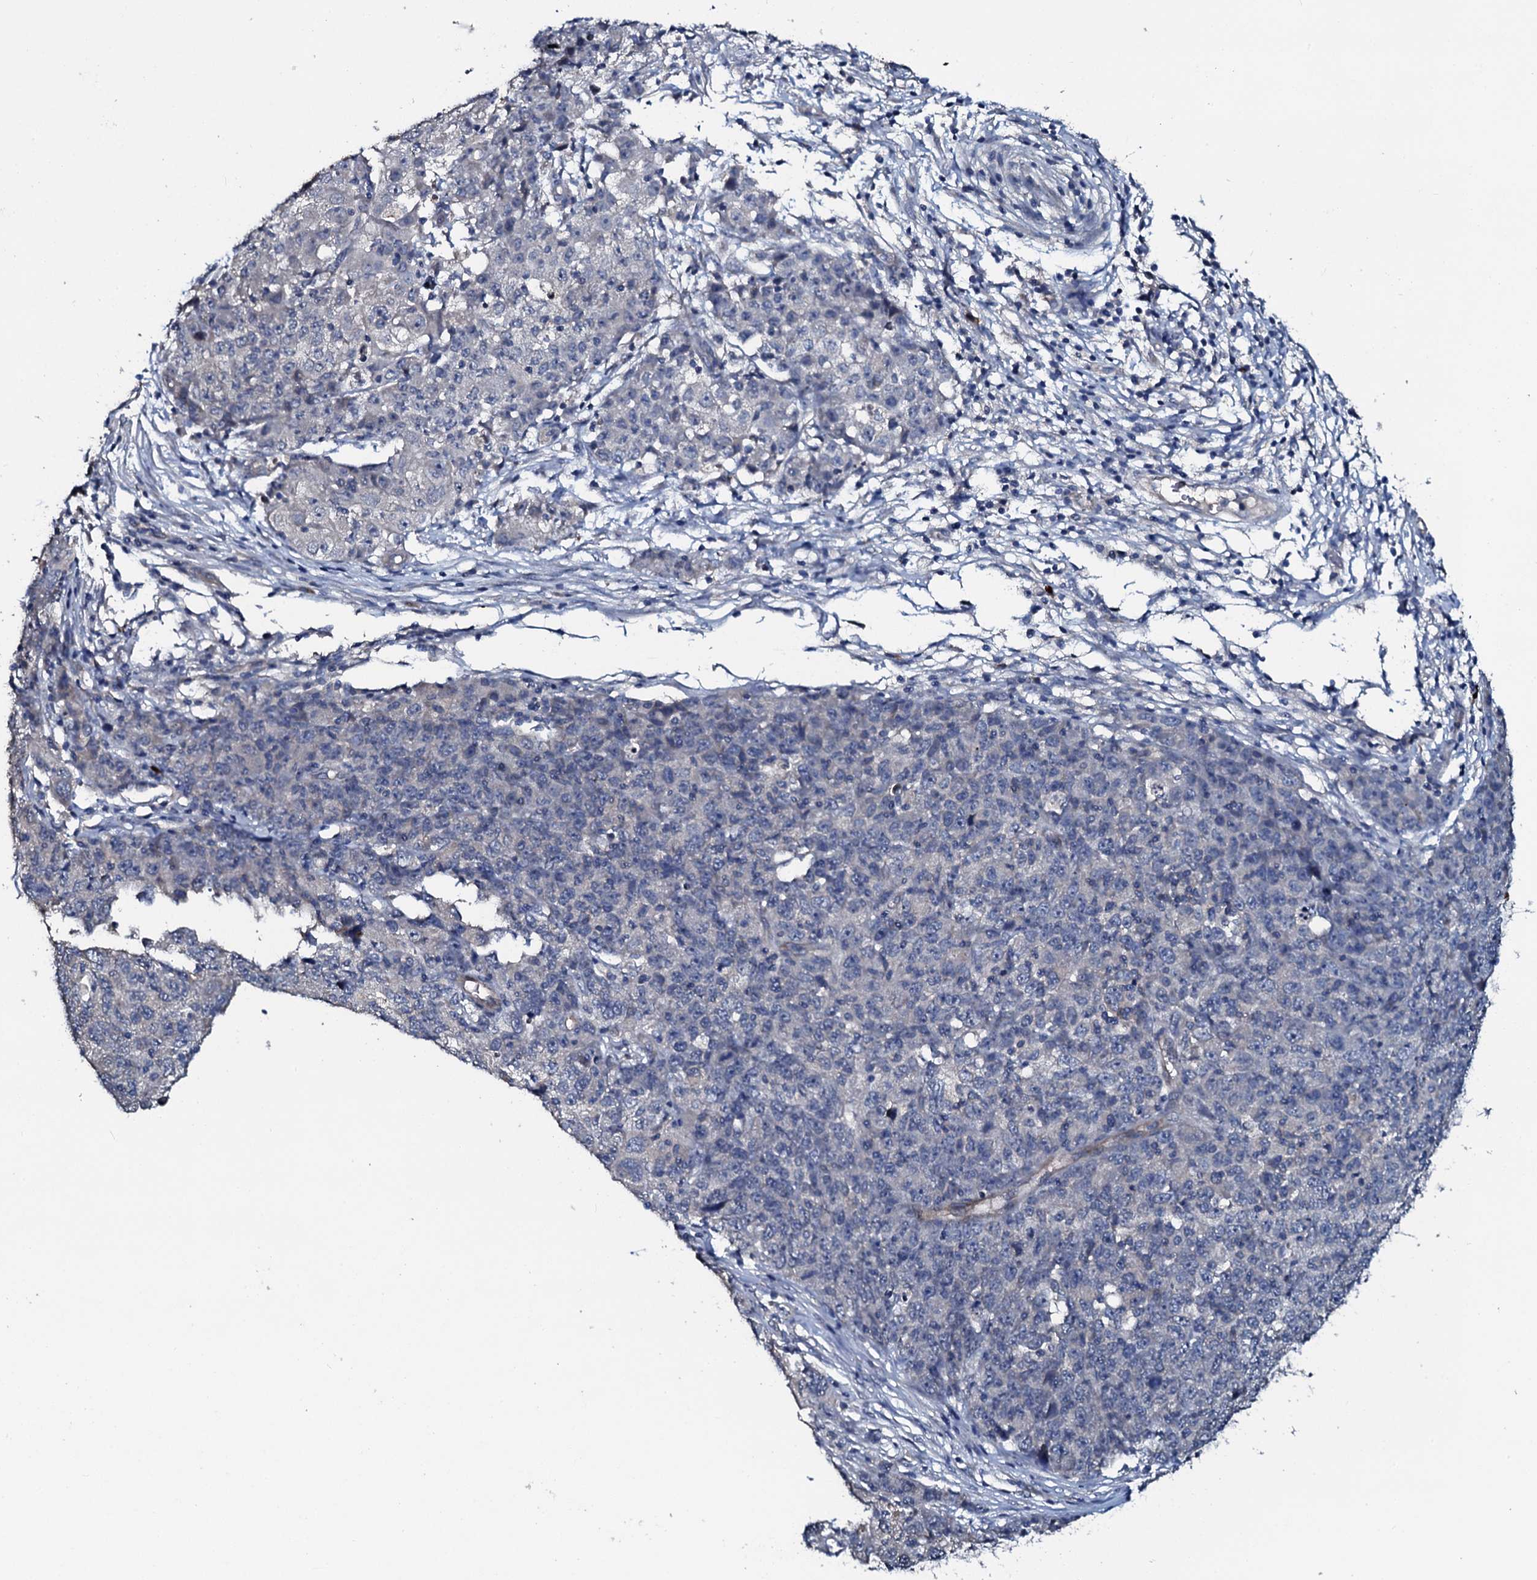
{"staining": {"intensity": "negative", "quantity": "none", "location": "none"}, "tissue": "ovarian cancer", "cell_type": "Tumor cells", "image_type": "cancer", "snomed": [{"axis": "morphology", "description": "Carcinoma, endometroid"}, {"axis": "topography", "description": "Ovary"}], "caption": "Tumor cells show no significant staining in ovarian cancer.", "gene": "IL12B", "patient": {"sex": "female", "age": 42}}